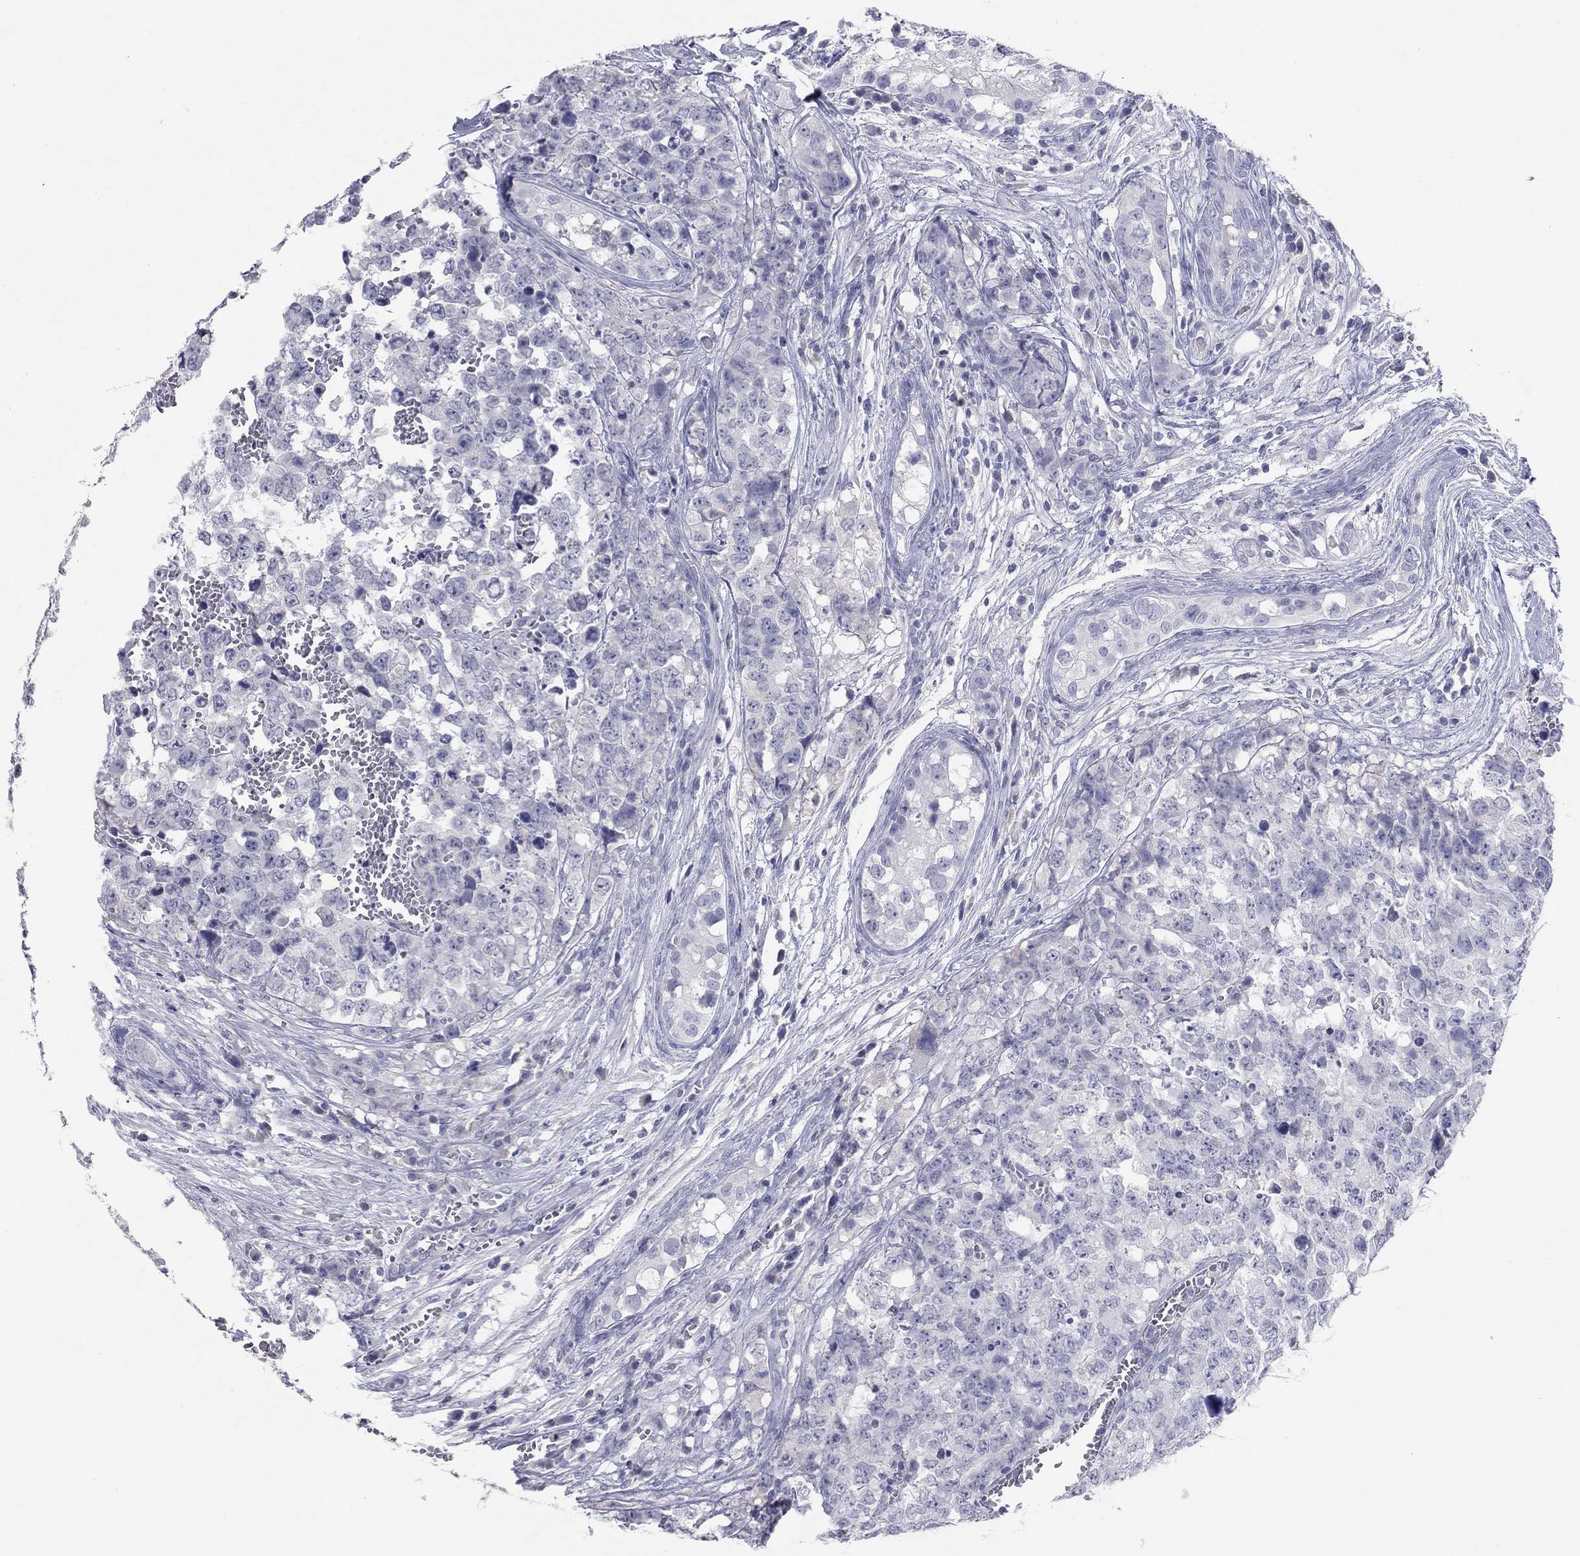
{"staining": {"intensity": "negative", "quantity": "none", "location": "none"}, "tissue": "testis cancer", "cell_type": "Tumor cells", "image_type": "cancer", "snomed": [{"axis": "morphology", "description": "Carcinoma, Embryonal, NOS"}, {"axis": "topography", "description": "Testis"}], "caption": "Protein analysis of embryonal carcinoma (testis) exhibits no significant positivity in tumor cells.", "gene": "KRT75", "patient": {"sex": "male", "age": 23}}